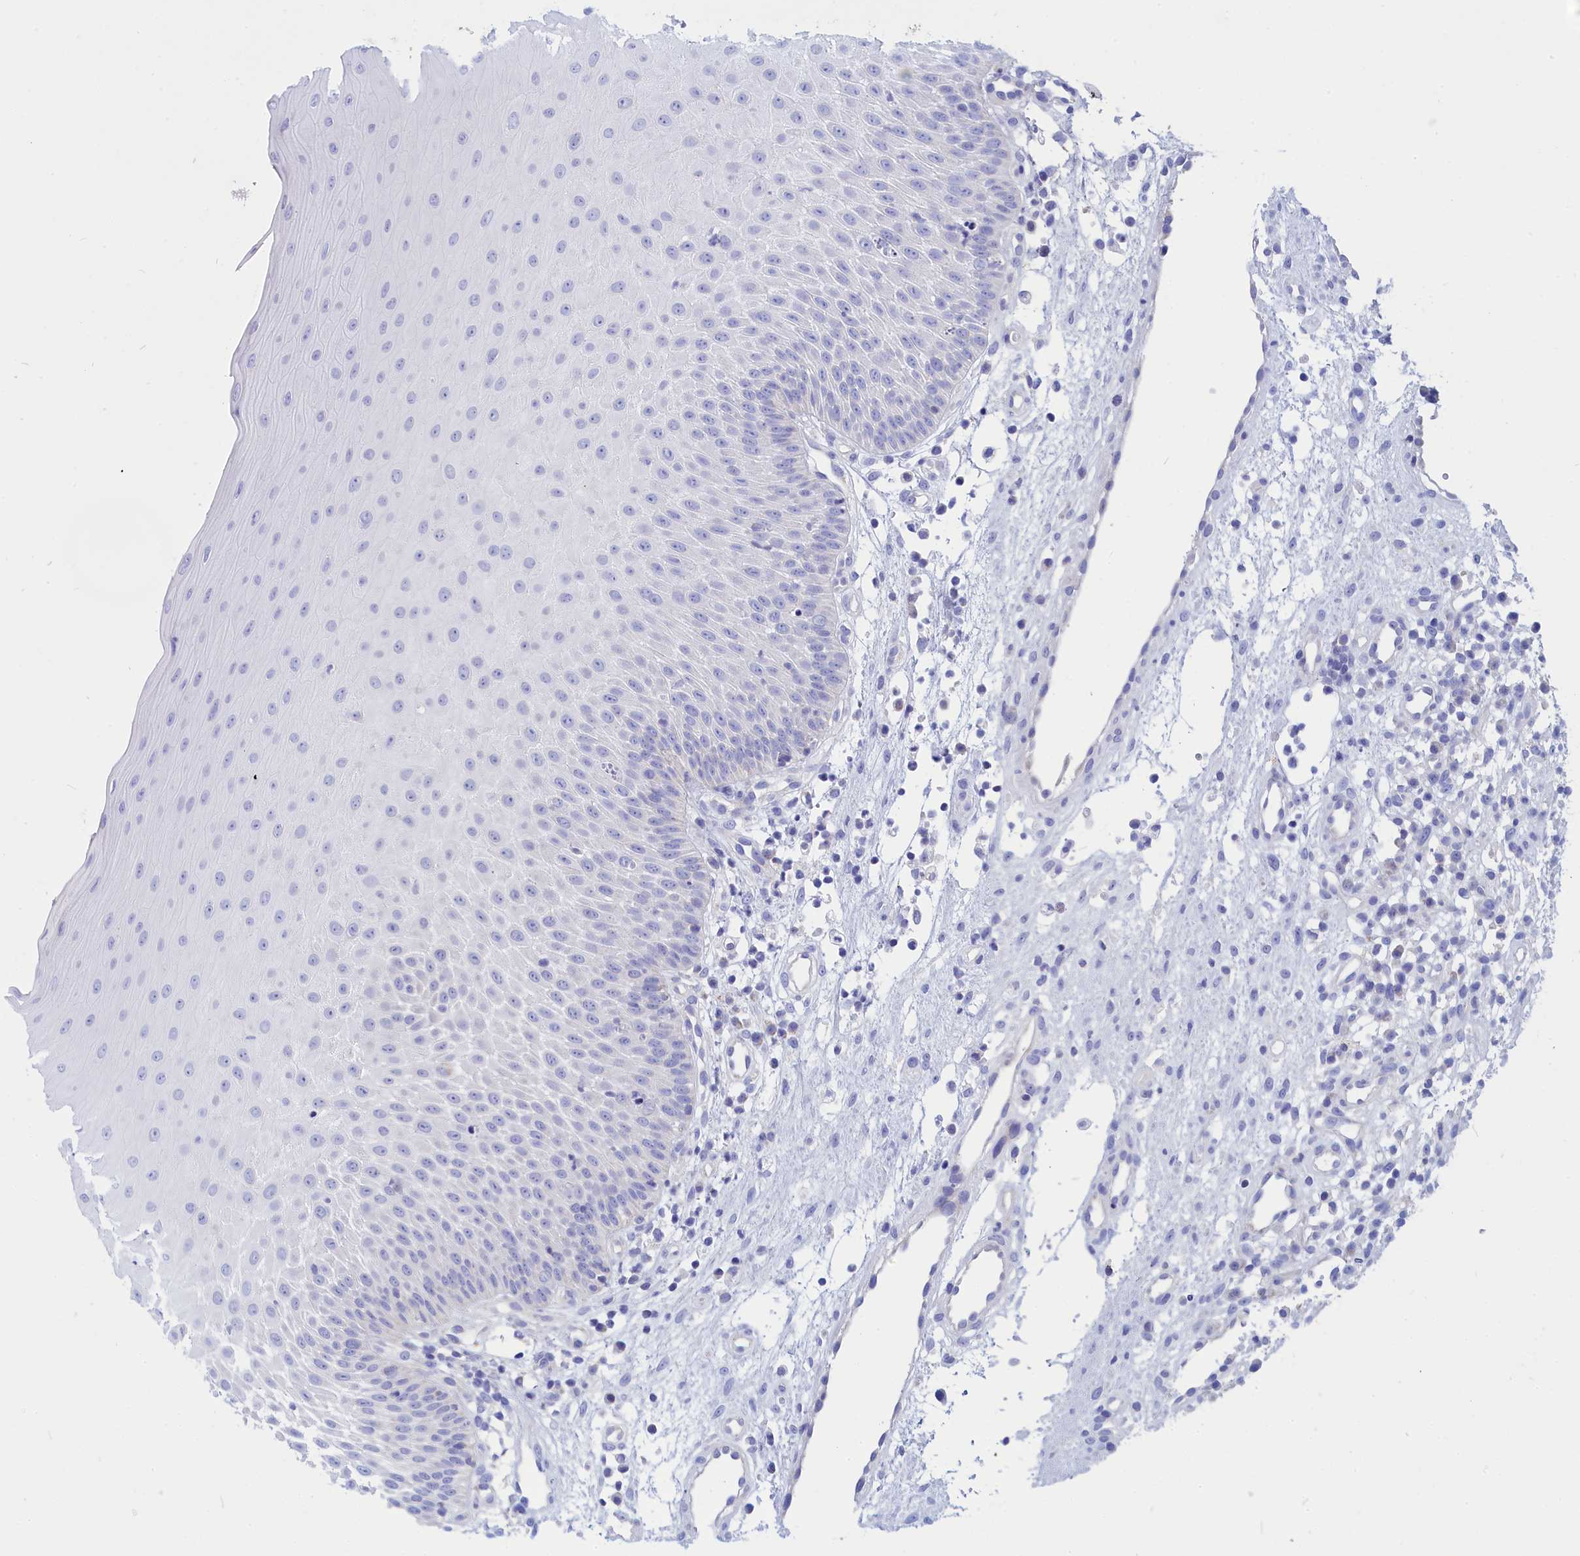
{"staining": {"intensity": "negative", "quantity": "none", "location": "none"}, "tissue": "oral mucosa", "cell_type": "Squamous epithelial cells", "image_type": "normal", "snomed": [{"axis": "morphology", "description": "Normal tissue, NOS"}, {"axis": "topography", "description": "Oral tissue"}], "caption": "This is an IHC image of normal oral mucosa. There is no expression in squamous epithelial cells.", "gene": "CCRL2", "patient": {"sex": "female", "age": 13}}